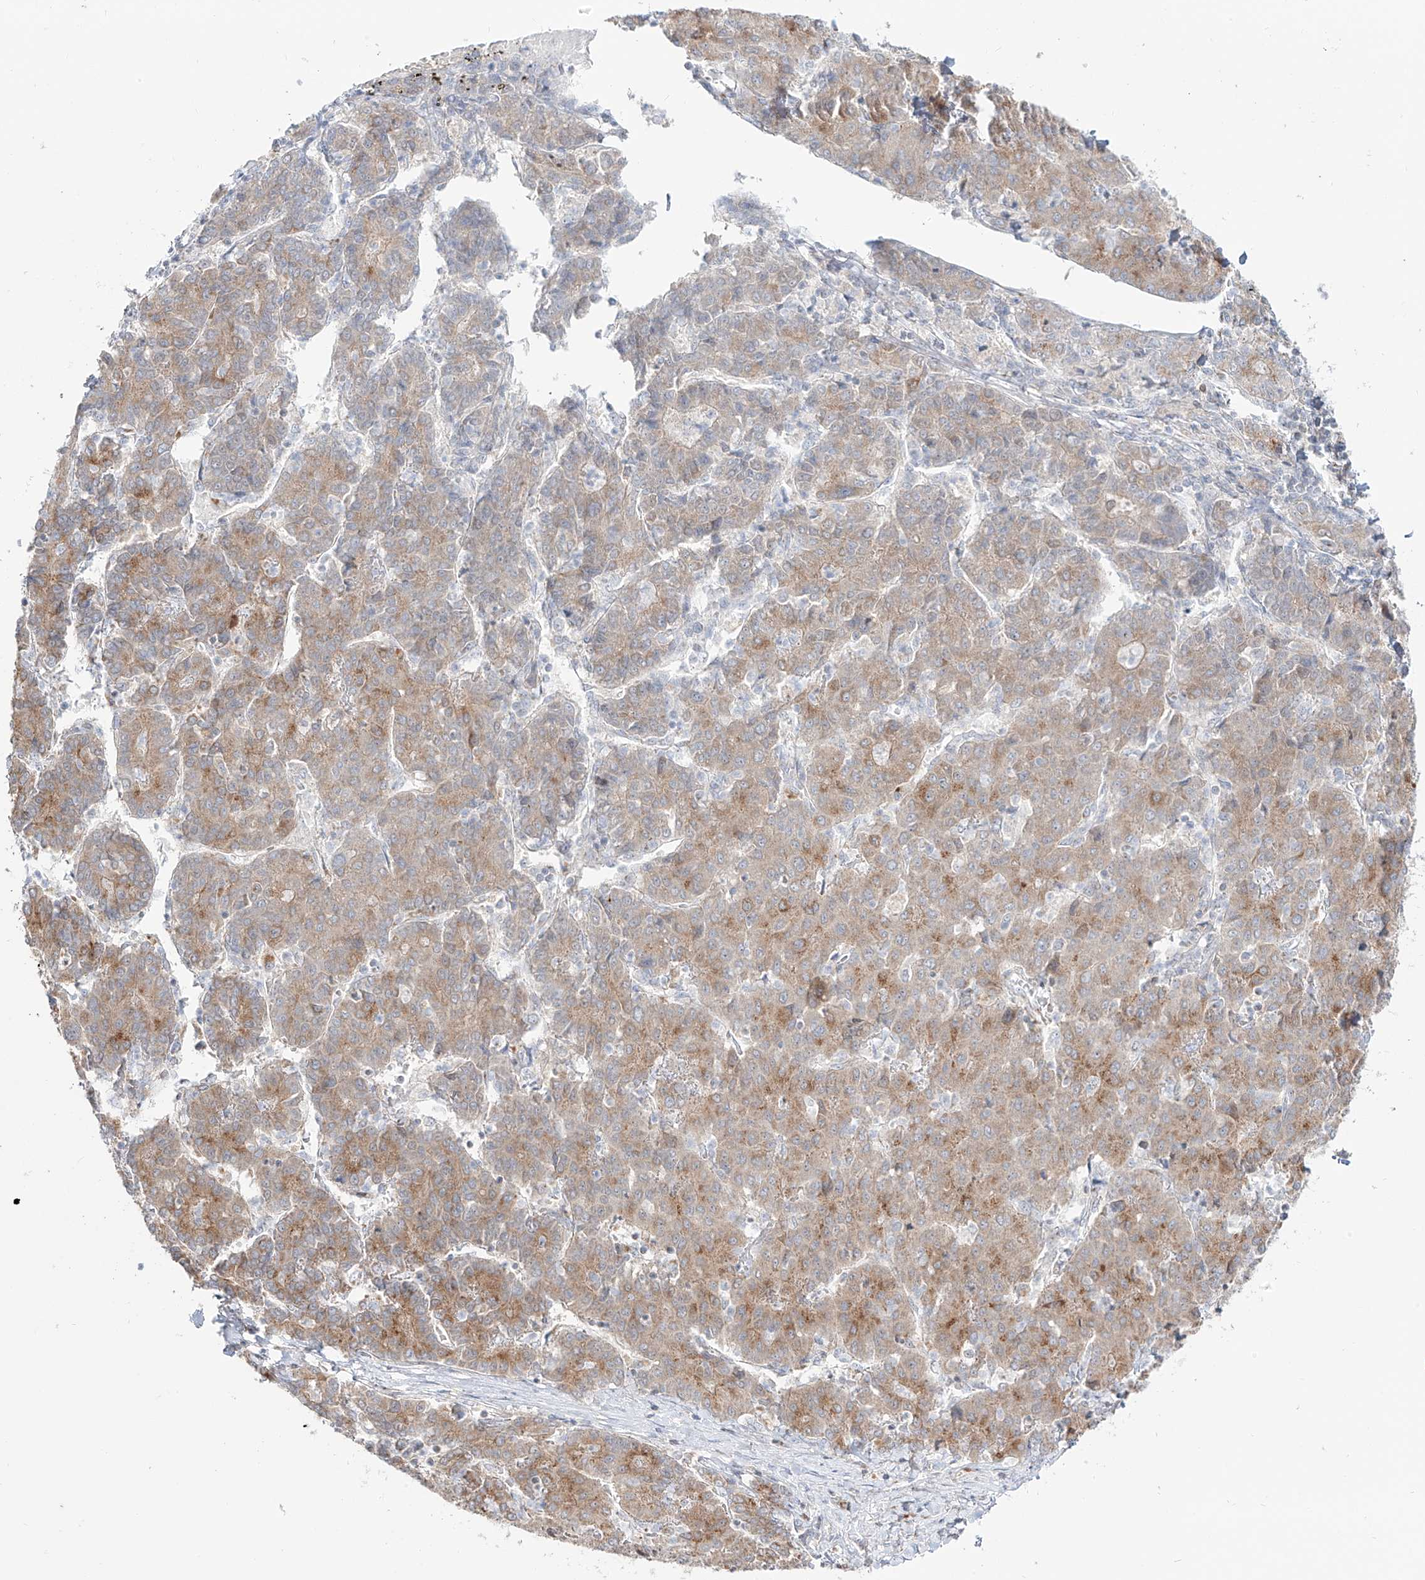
{"staining": {"intensity": "moderate", "quantity": ">75%", "location": "cytoplasmic/membranous"}, "tissue": "liver cancer", "cell_type": "Tumor cells", "image_type": "cancer", "snomed": [{"axis": "morphology", "description": "Carcinoma, Hepatocellular, NOS"}, {"axis": "topography", "description": "Liver"}], "caption": "This is an image of immunohistochemistry (IHC) staining of liver hepatocellular carcinoma, which shows moderate expression in the cytoplasmic/membranous of tumor cells.", "gene": "BSDC1", "patient": {"sex": "male", "age": 65}}